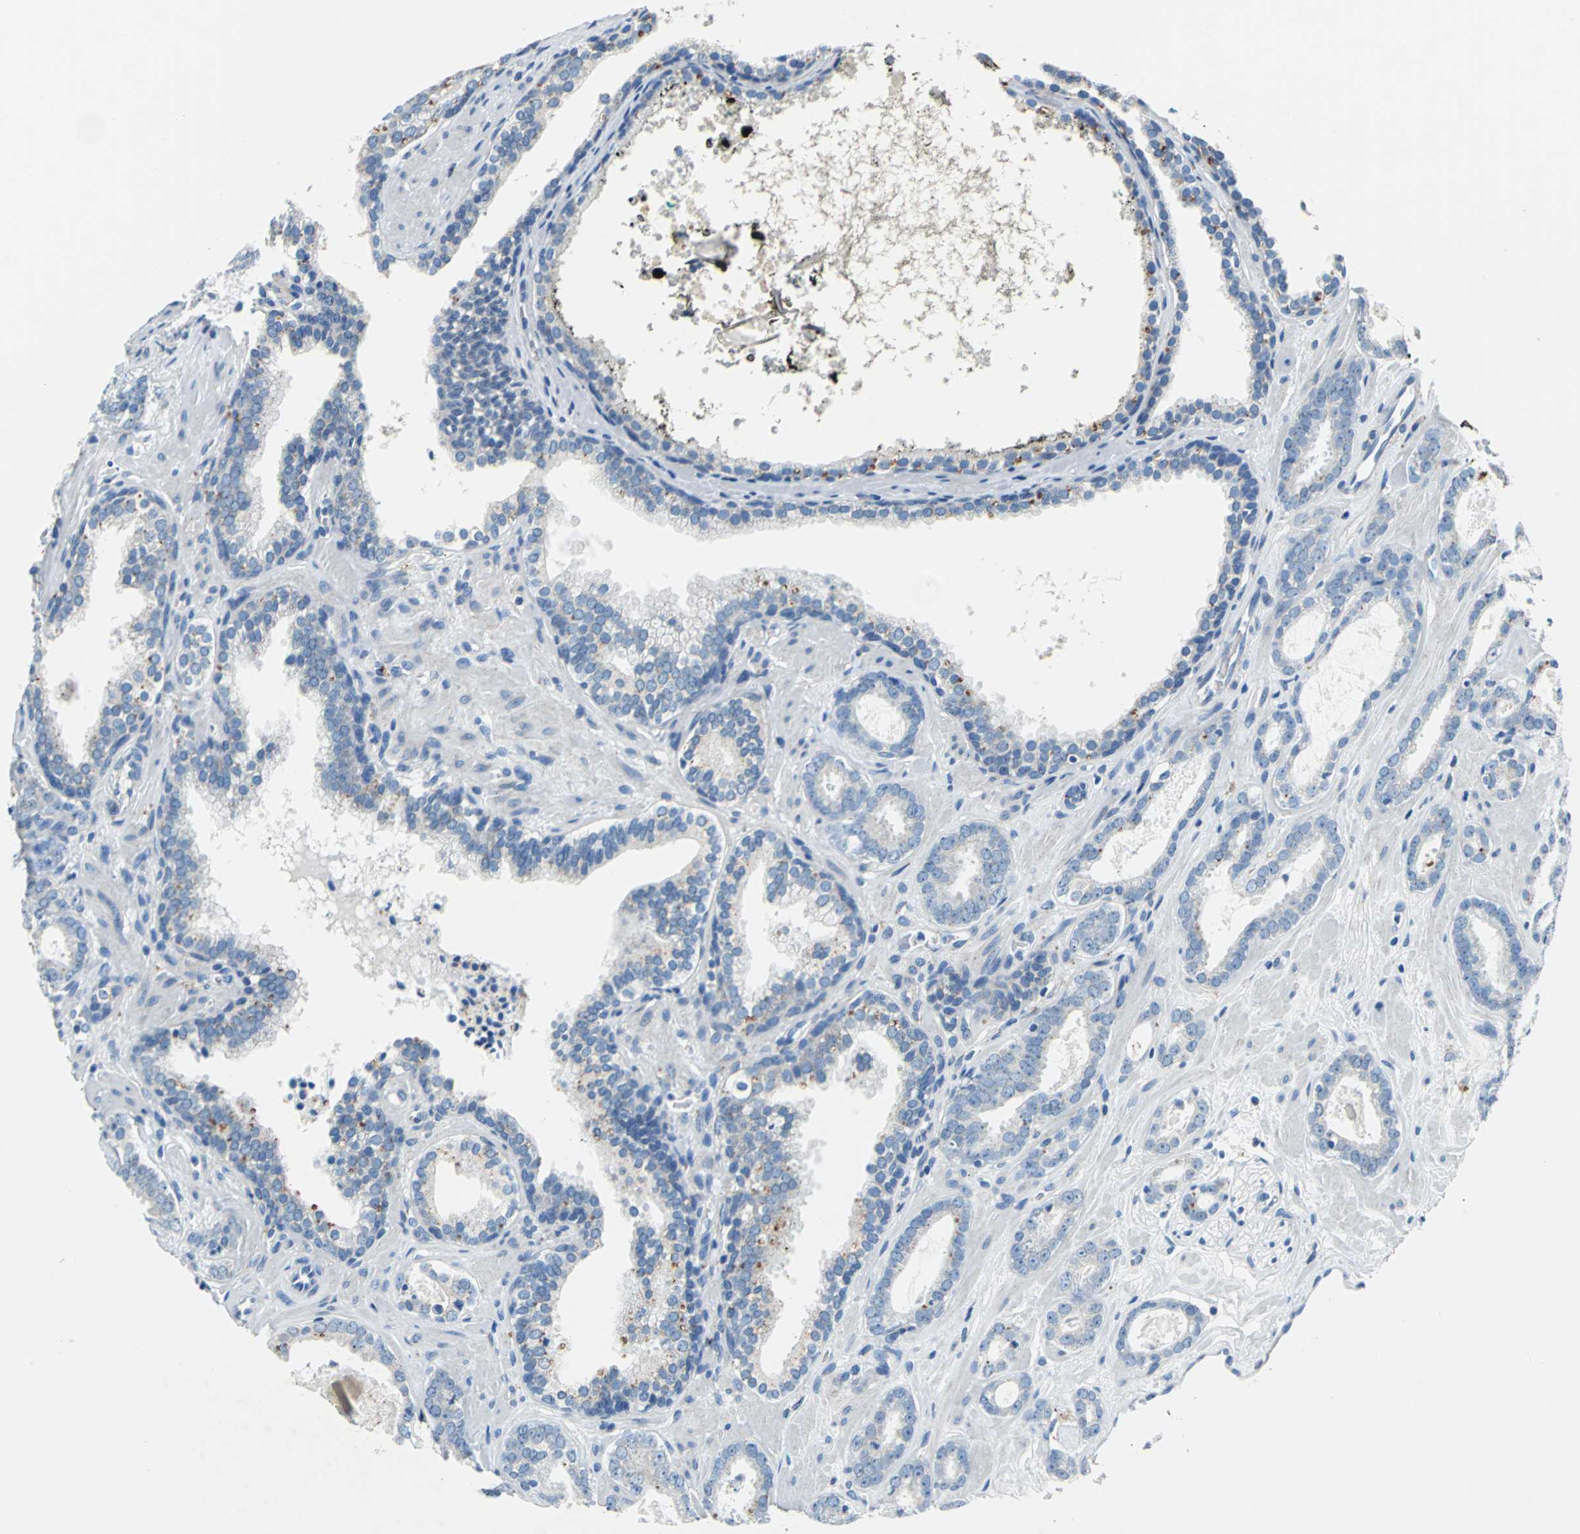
{"staining": {"intensity": "negative", "quantity": "none", "location": "none"}, "tissue": "prostate cancer", "cell_type": "Tumor cells", "image_type": "cancer", "snomed": [{"axis": "morphology", "description": "Adenocarcinoma, Low grade"}, {"axis": "topography", "description": "Prostate"}], "caption": "Immunohistochemistry (IHC) histopathology image of human prostate cancer (low-grade adenocarcinoma) stained for a protein (brown), which shows no expression in tumor cells.", "gene": "TEX264", "patient": {"sex": "male", "age": 57}}